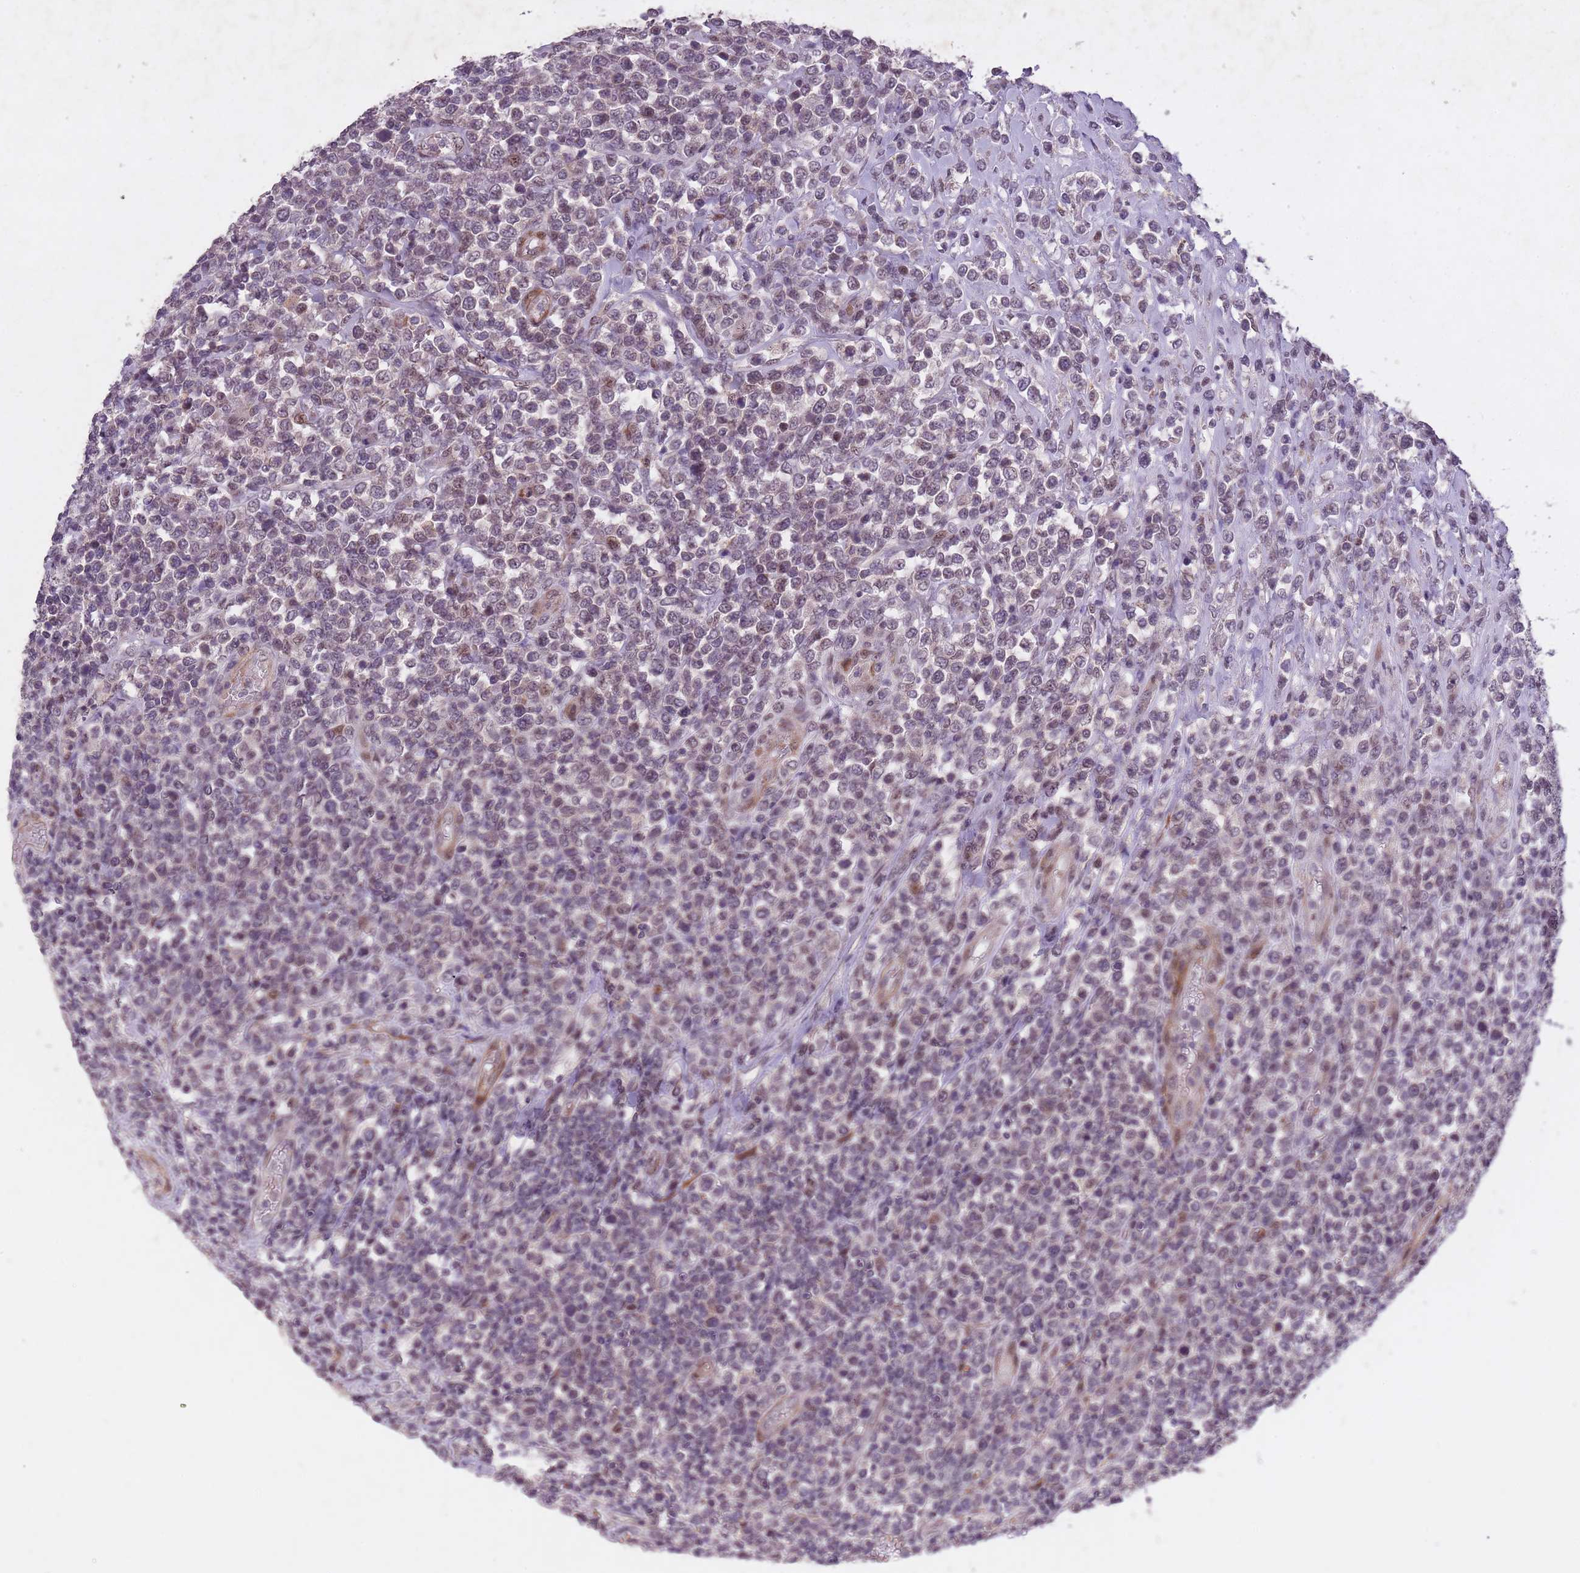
{"staining": {"intensity": "weak", "quantity": "25%-75%", "location": "nuclear"}, "tissue": "lymphoma", "cell_type": "Tumor cells", "image_type": "cancer", "snomed": [{"axis": "morphology", "description": "Malignant lymphoma, non-Hodgkin's type, High grade"}, {"axis": "topography", "description": "Soft tissue"}], "caption": "The photomicrograph exhibits a brown stain indicating the presence of a protein in the nuclear of tumor cells in lymphoma. The protein is shown in brown color, while the nuclei are stained blue.", "gene": "CBX6", "patient": {"sex": "female", "age": 56}}